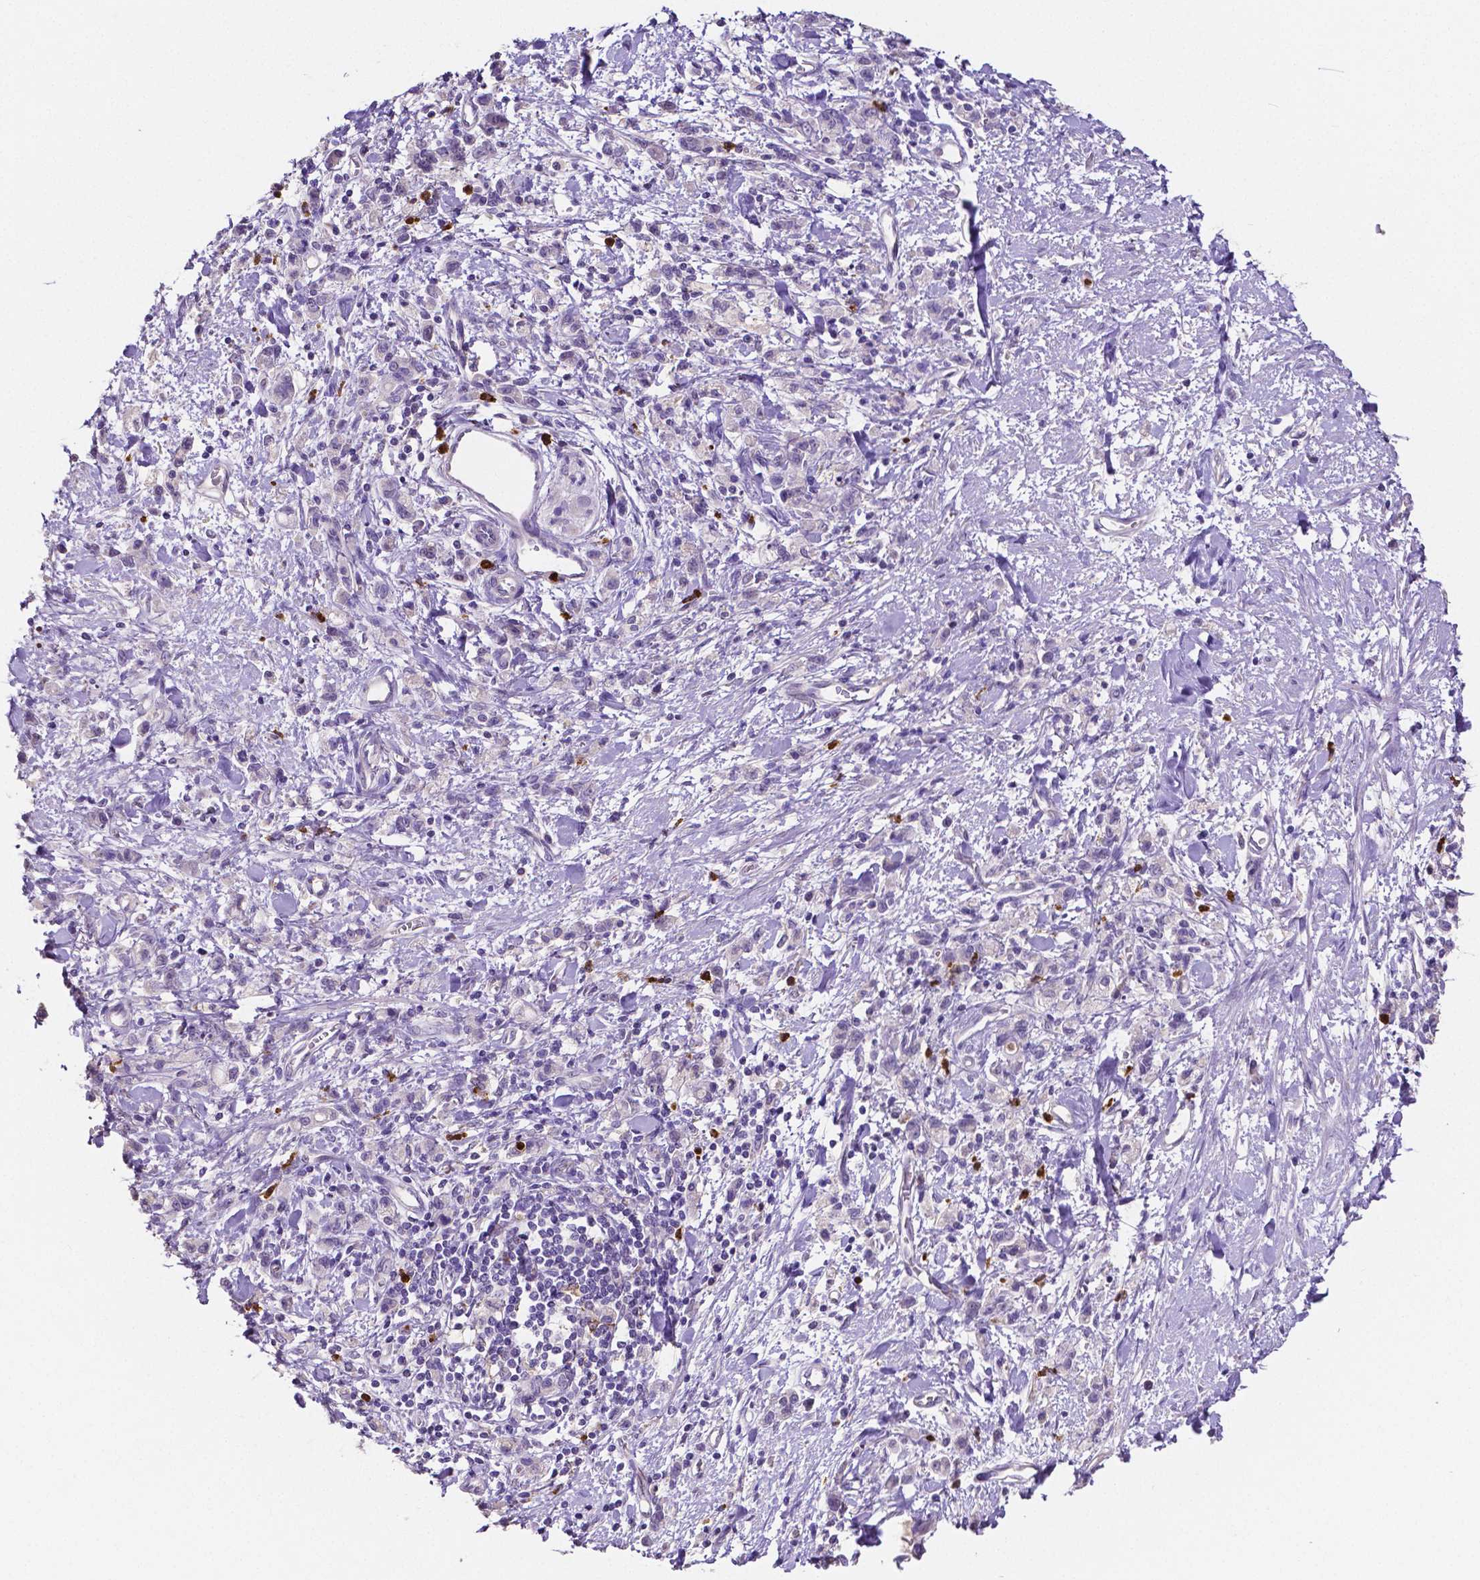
{"staining": {"intensity": "negative", "quantity": "none", "location": "none"}, "tissue": "stomach cancer", "cell_type": "Tumor cells", "image_type": "cancer", "snomed": [{"axis": "morphology", "description": "Adenocarcinoma, NOS"}, {"axis": "topography", "description": "Stomach"}], "caption": "Micrograph shows no significant protein staining in tumor cells of stomach cancer (adenocarcinoma).", "gene": "MMP9", "patient": {"sex": "male", "age": 77}}